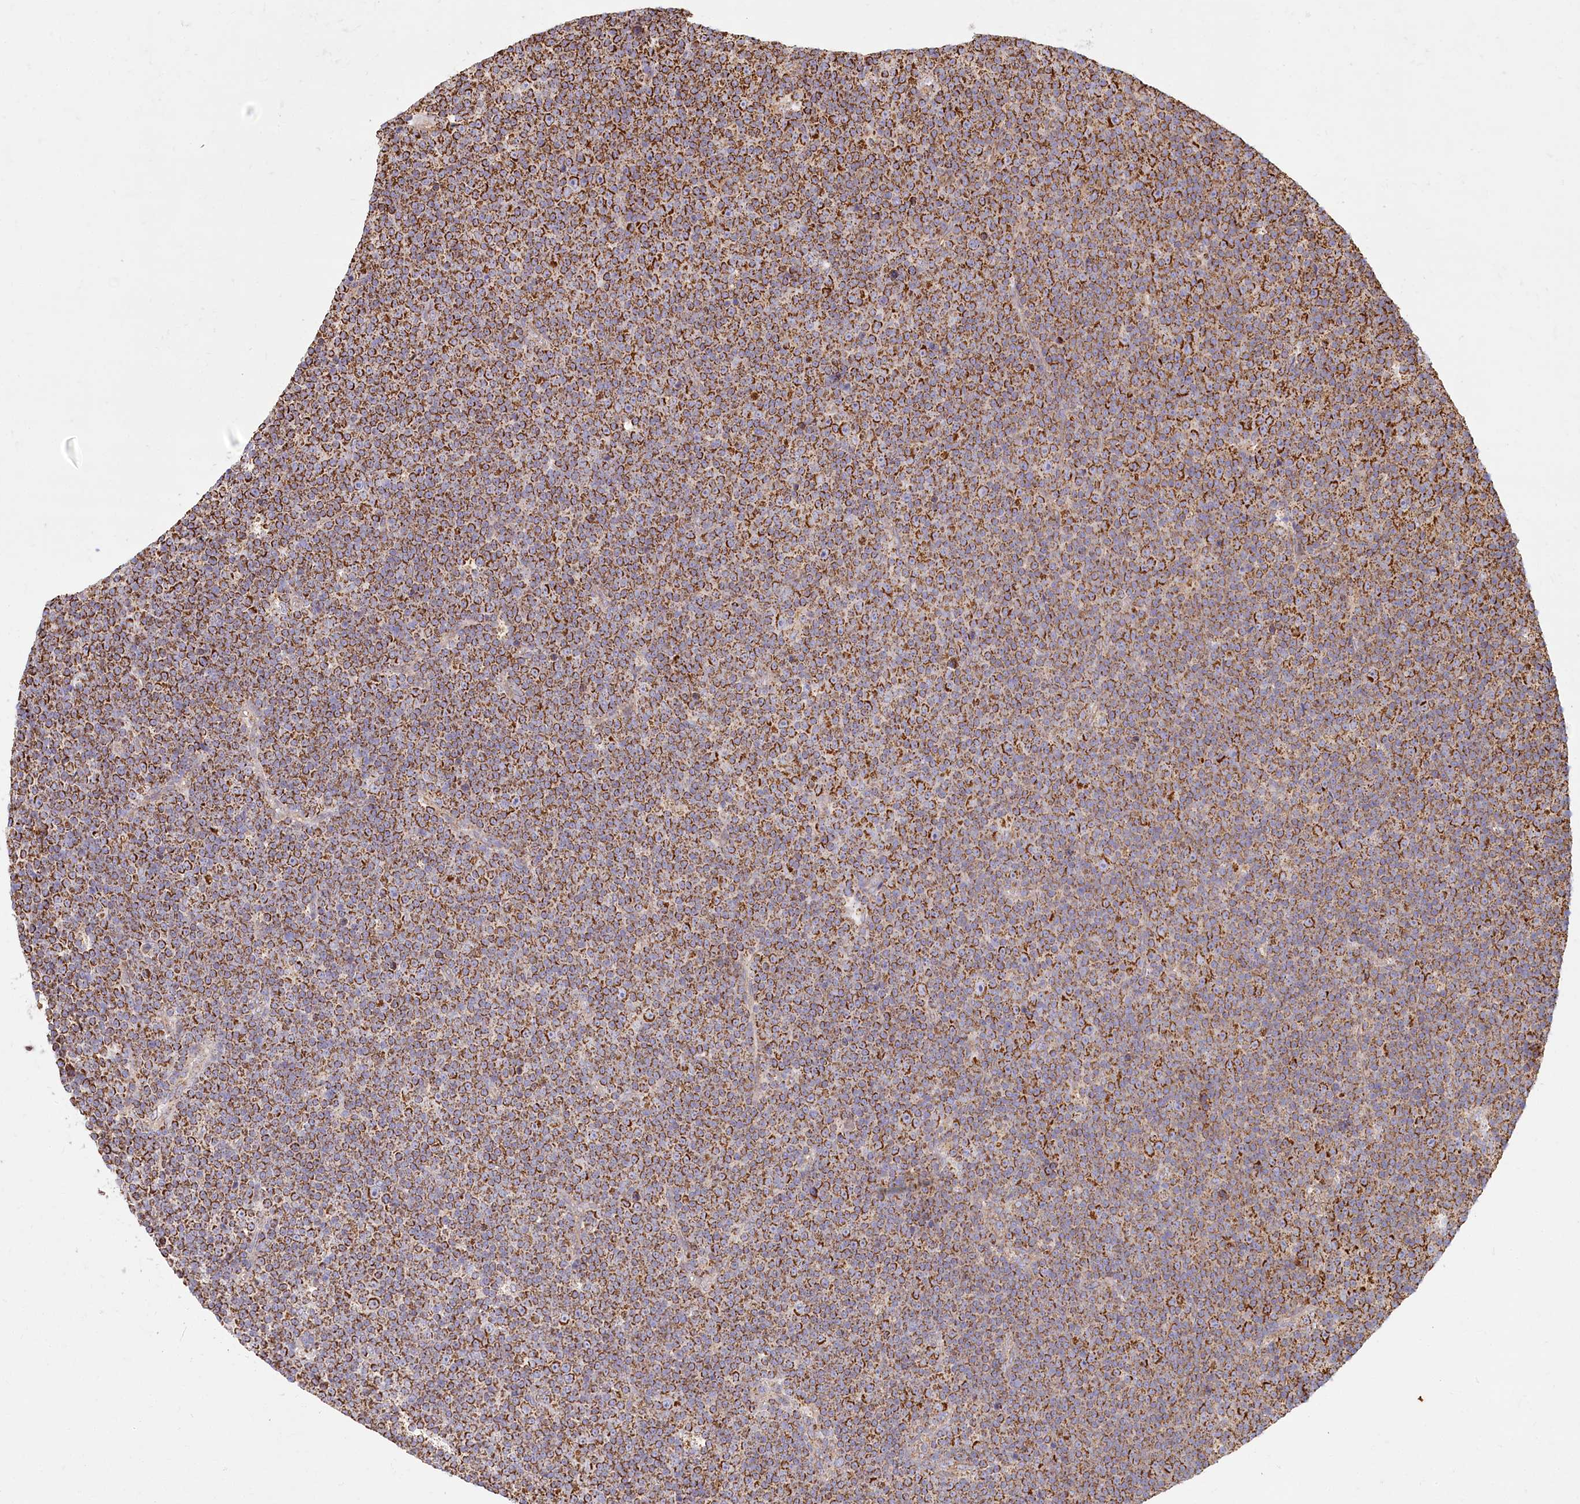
{"staining": {"intensity": "strong", "quantity": ">75%", "location": "cytoplasmic/membranous"}, "tissue": "lymphoma", "cell_type": "Tumor cells", "image_type": "cancer", "snomed": [{"axis": "morphology", "description": "Malignant lymphoma, non-Hodgkin's type, Low grade"}, {"axis": "topography", "description": "Lymph node"}], "caption": "The micrograph demonstrates staining of malignant lymphoma, non-Hodgkin's type (low-grade), revealing strong cytoplasmic/membranous protein expression (brown color) within tumor cells.", "gene": "UMPS", "patient": {"sex": "female", "age": 67}}